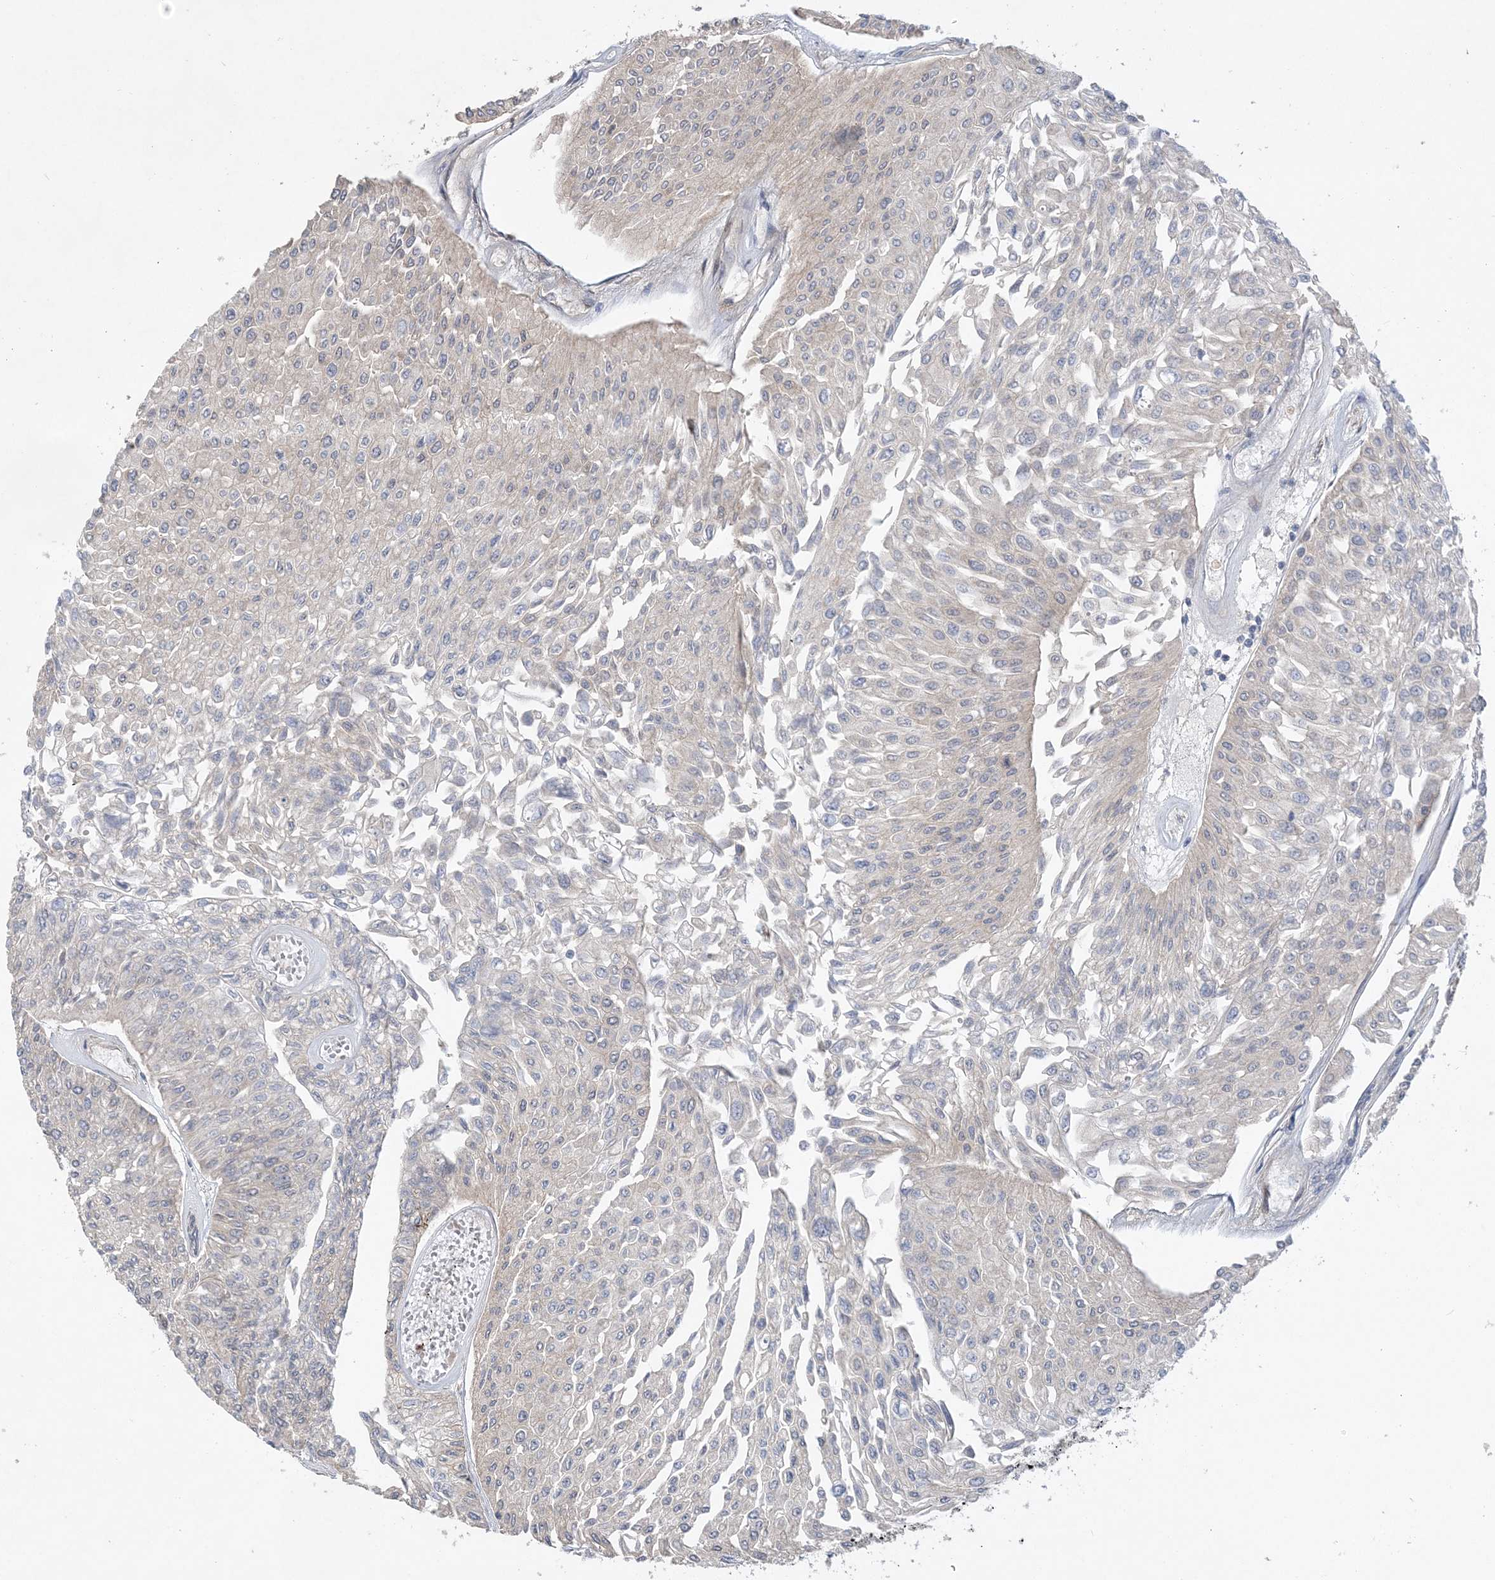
{"staining": {"intensity": "negative", "quantity": "none", "location": "none"}, "tissue": "urothelial cancer", "cell_type": "Tumor cells", "image_type": "cancer", "snomed": [{"axis": "morphology", "description": "Urothelial carcinoma, Low grade"}, {"axis": "topography", "description": "Urinary bladder"}], "caption": "An IHC histopathology image of urothelial cancer is shown. There is no staining in tumor cells of urothelial cancer. (DAB (3,3'-diaminobenzidine) IHC visualized using brightfield microscopy, high magnification).", "gene": "MAP4K5", "patient": {"sex": "male", "age": 67}}